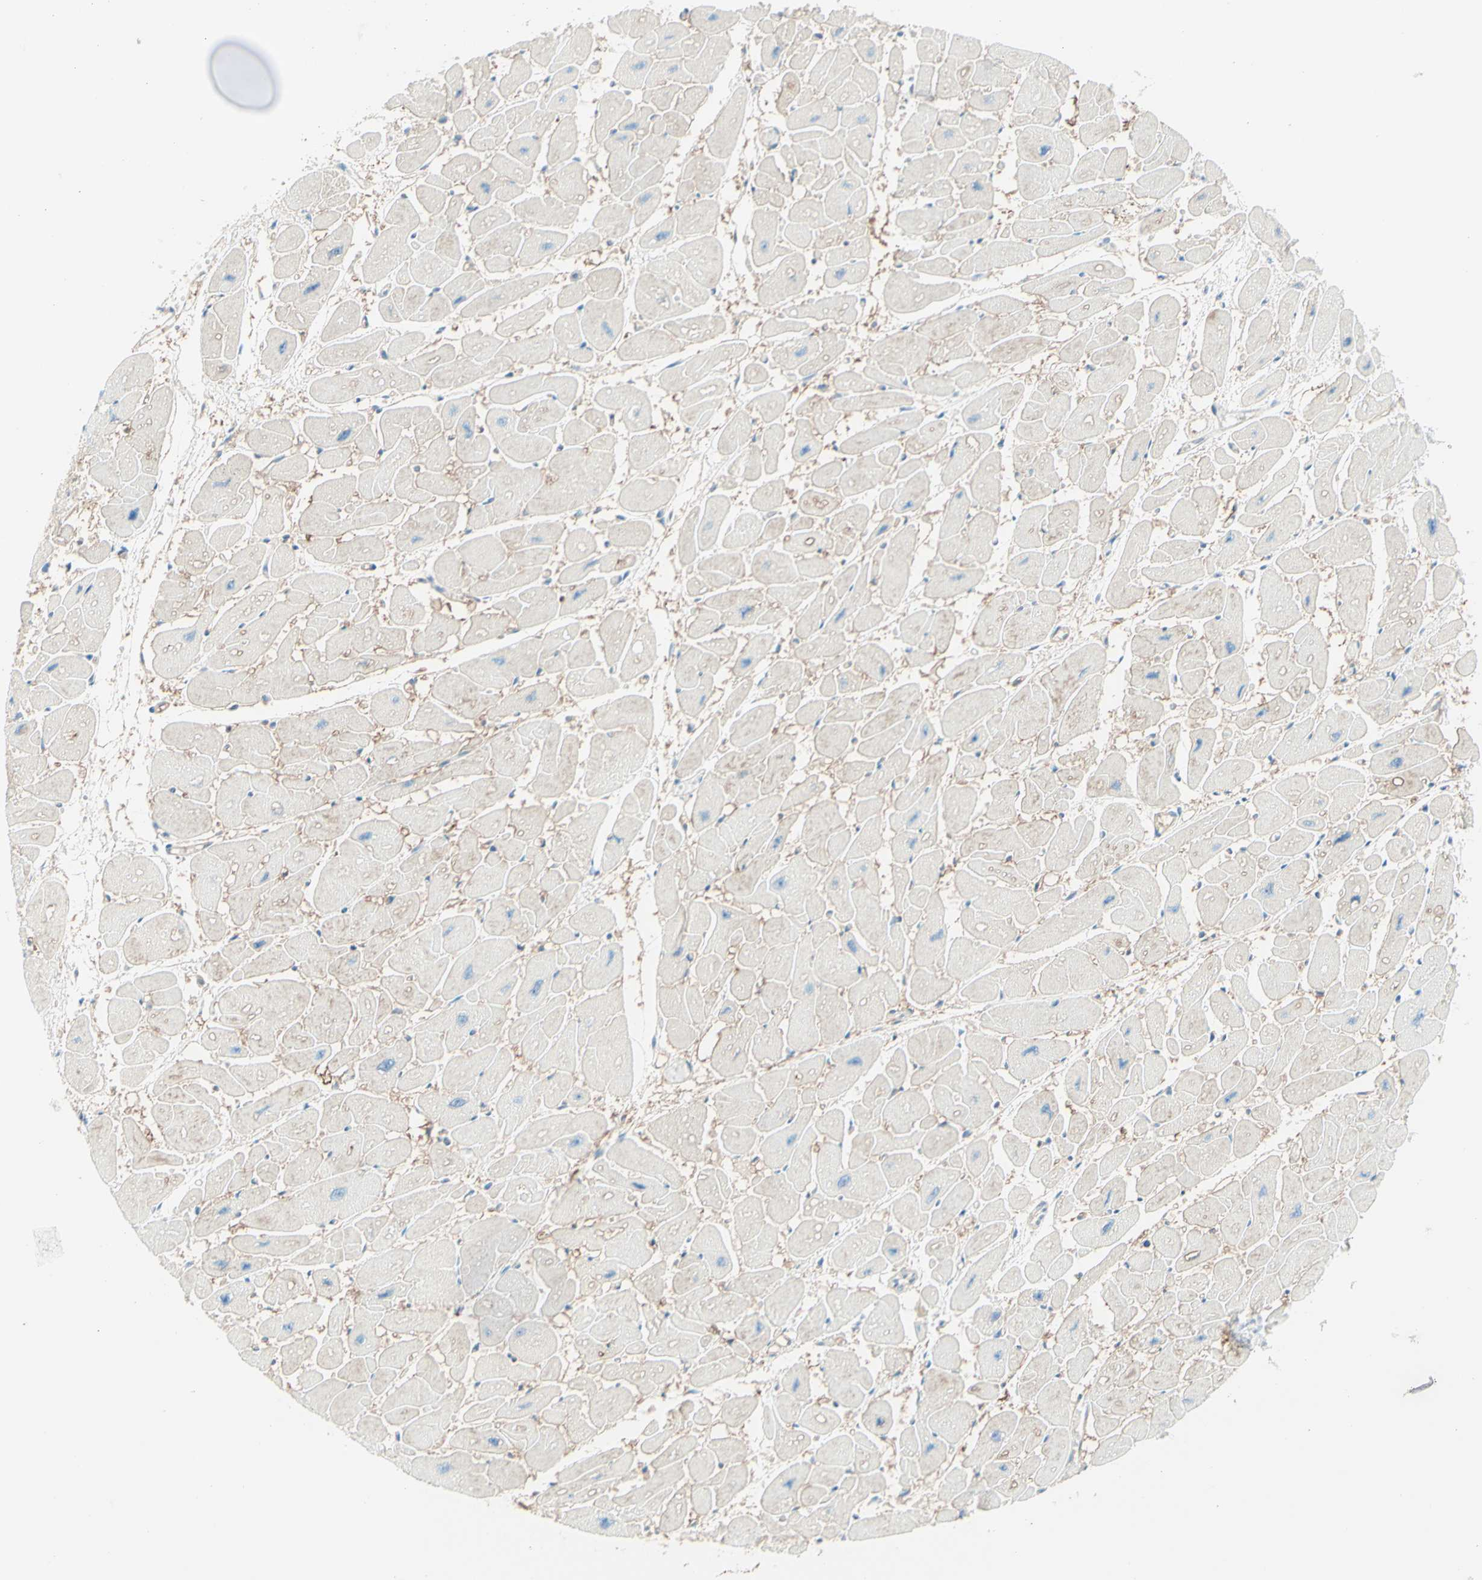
{"staining": {"intensity": "negative", "quantity": "none", "location": "none"}, "tissue": "heart muscle", "cell_type": "Cardiomyocytes", "image_type": "normal", "snomed": [{"axis": "morphology", "description": "Normal tissue, NOS"}, {"axis": "topography", "description": "Heart"}], "caption": "Immunohistochemical staining of normal human heart muscle displays no significant staining in cardiomyocytes. (DAB immunohistochemistry with hematoxylin counter stain).", "gene": "UPK3B", "patient": {"sex": "female", "age": 54}}